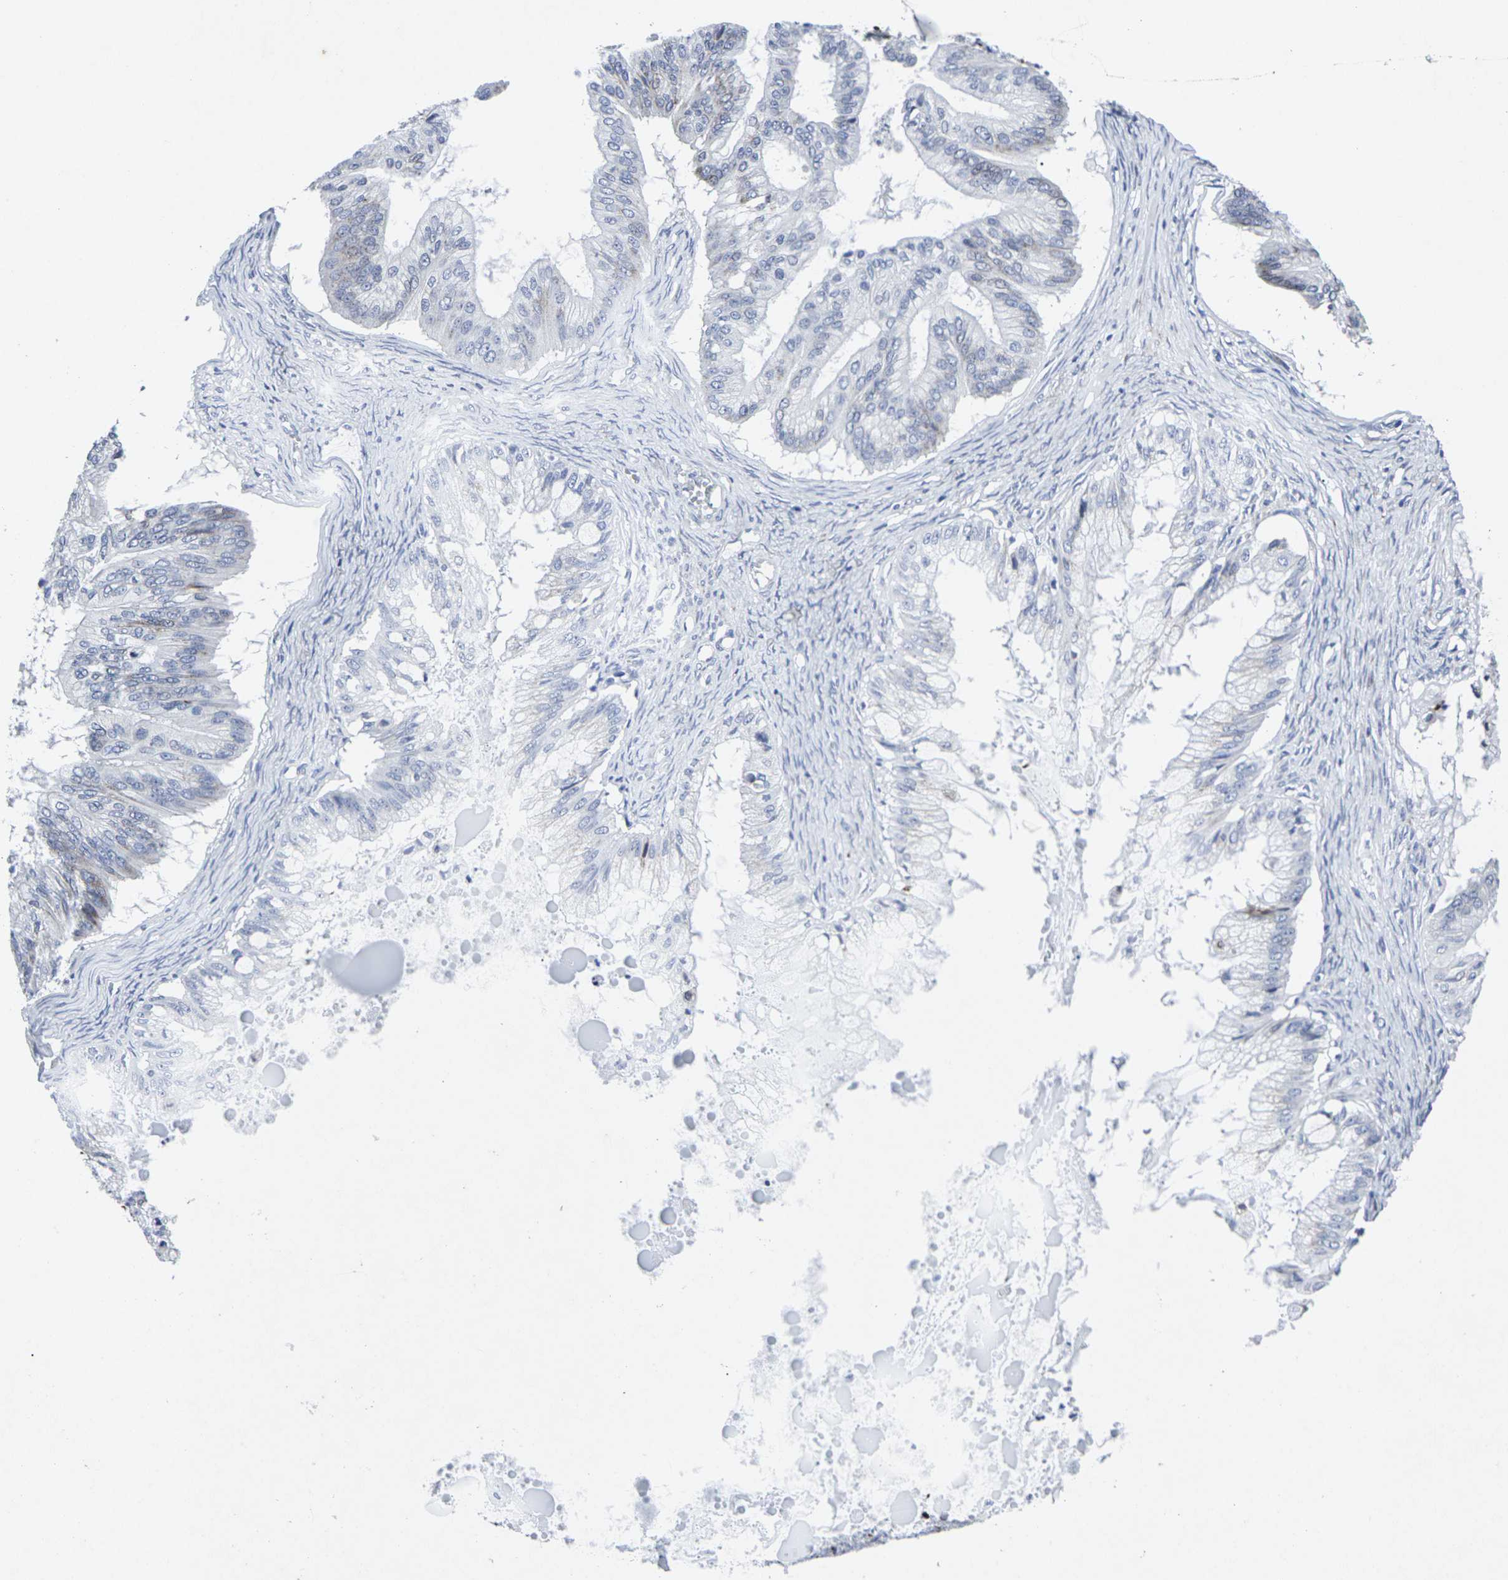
{"staining": {"intensity": "moderate", "quantity": "<25%", "location": "cytoplasmic/membranous"}, "tissue": "ovarian cancer", "cell_type": "Tumor cells", "image_type": "cancer", "snomed": [{"axis": "morphology", "description": "Cystadenocarcinoma, mucinous, NOS"}, {"axis": "topography", "description": "Ovary"}], "caption": "Protein expression analysis of human ovarian cancer (mucinous cystadenocarcinoma) reveals moderate cytoplasmic/membranous positivity in approximately <25% of tumor cells.", "gene": "RPN1", "patient": {"sex": "female", "age": 57}}